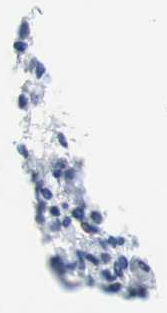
{"staining": {"intensity": "negative", "quantity": "none", "location": "none"}, "tissue": "endometrium", "cell_type": "Cells in endometrial stroma", "image_type": "normal", "snomed": [{"axis": "morphology", "description": "Normal tissue, NOS"}, {"axis": "topography", "description": "Endometrium"}], "caption": "Immunohistochemistry (IHC) image of normal human endometrium stained for a protein (brown), which reveals no positivity in cells in endometrial stroma.", "gene": "EEF2K", "patient": {"sex": "female", "age": 61}}